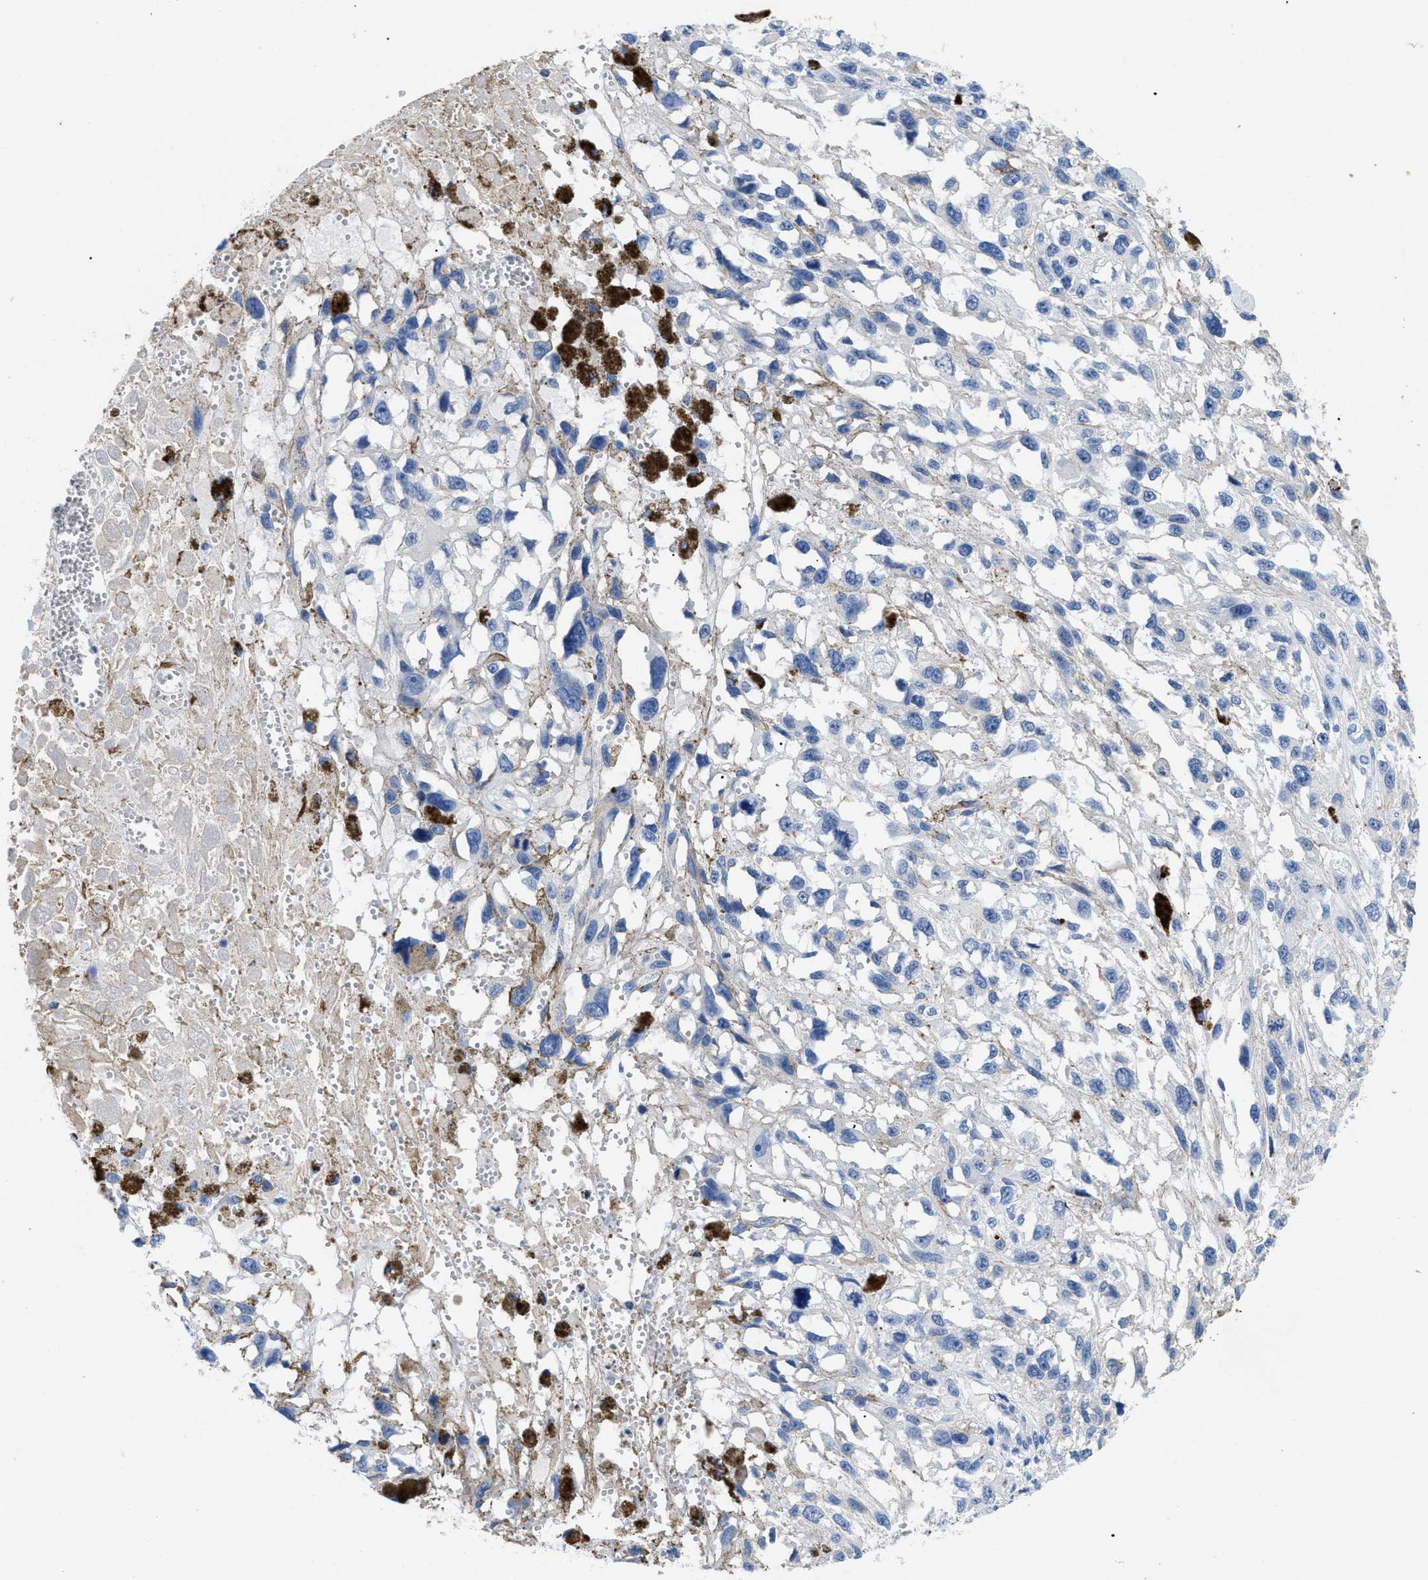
{"staining": {"intensity": "weak", "quantity": "<25%", "location": "cytoplasmic/membranous"}, "tissue": "melanoma", "cell_type": "Tumor cells", "image_type": "cancer", "snomed": [{"axis": "morphology", "description": "Malignant melanoma, Metastatic site"}, {"axis": "topography", "description": "Lymph node"}], "caption": "The histopathology image demonstrates no significant expression in tumor cells of melanoma.", "gene": "TMEM68", "patient": {"sex": "male", "age": 59}}